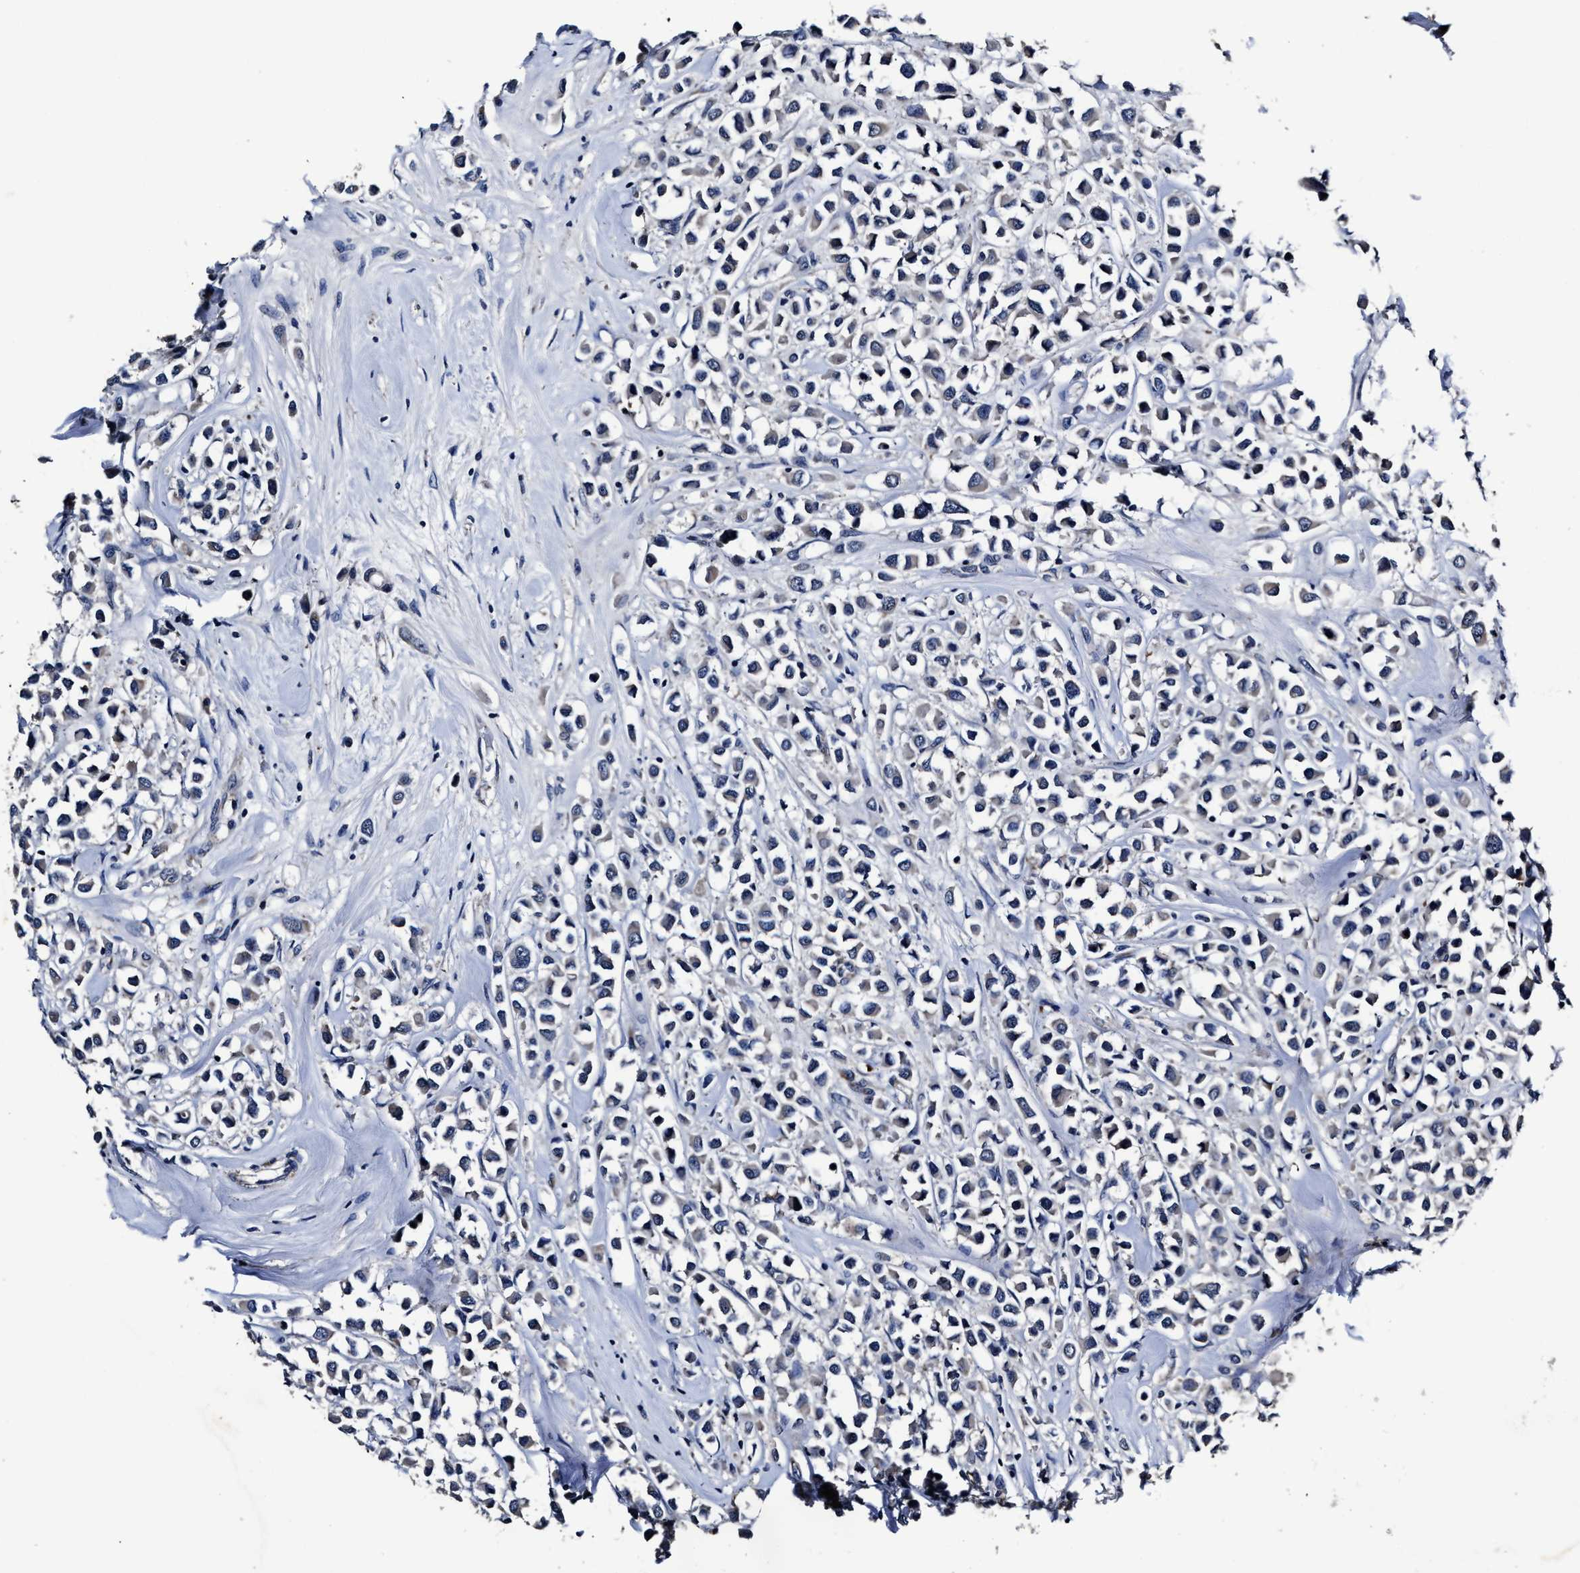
{"staining": {"intensity": "negative", "quantity": "none", "location": "none"}, "tissue": "breast cancer", "cell_type": "Tumor cells", "image_type": "cancer", "snomed": [{"axis": "morphology", "description": "Duct carcinoma"}, {"axis": "topography", "description": "Breast"}], "caption": "Photomicrograph shows no significant protein expression in tumor cells of breast cancer.", "gene": "OLFML2A", "patient": {"sex": "female", "age": 61}}